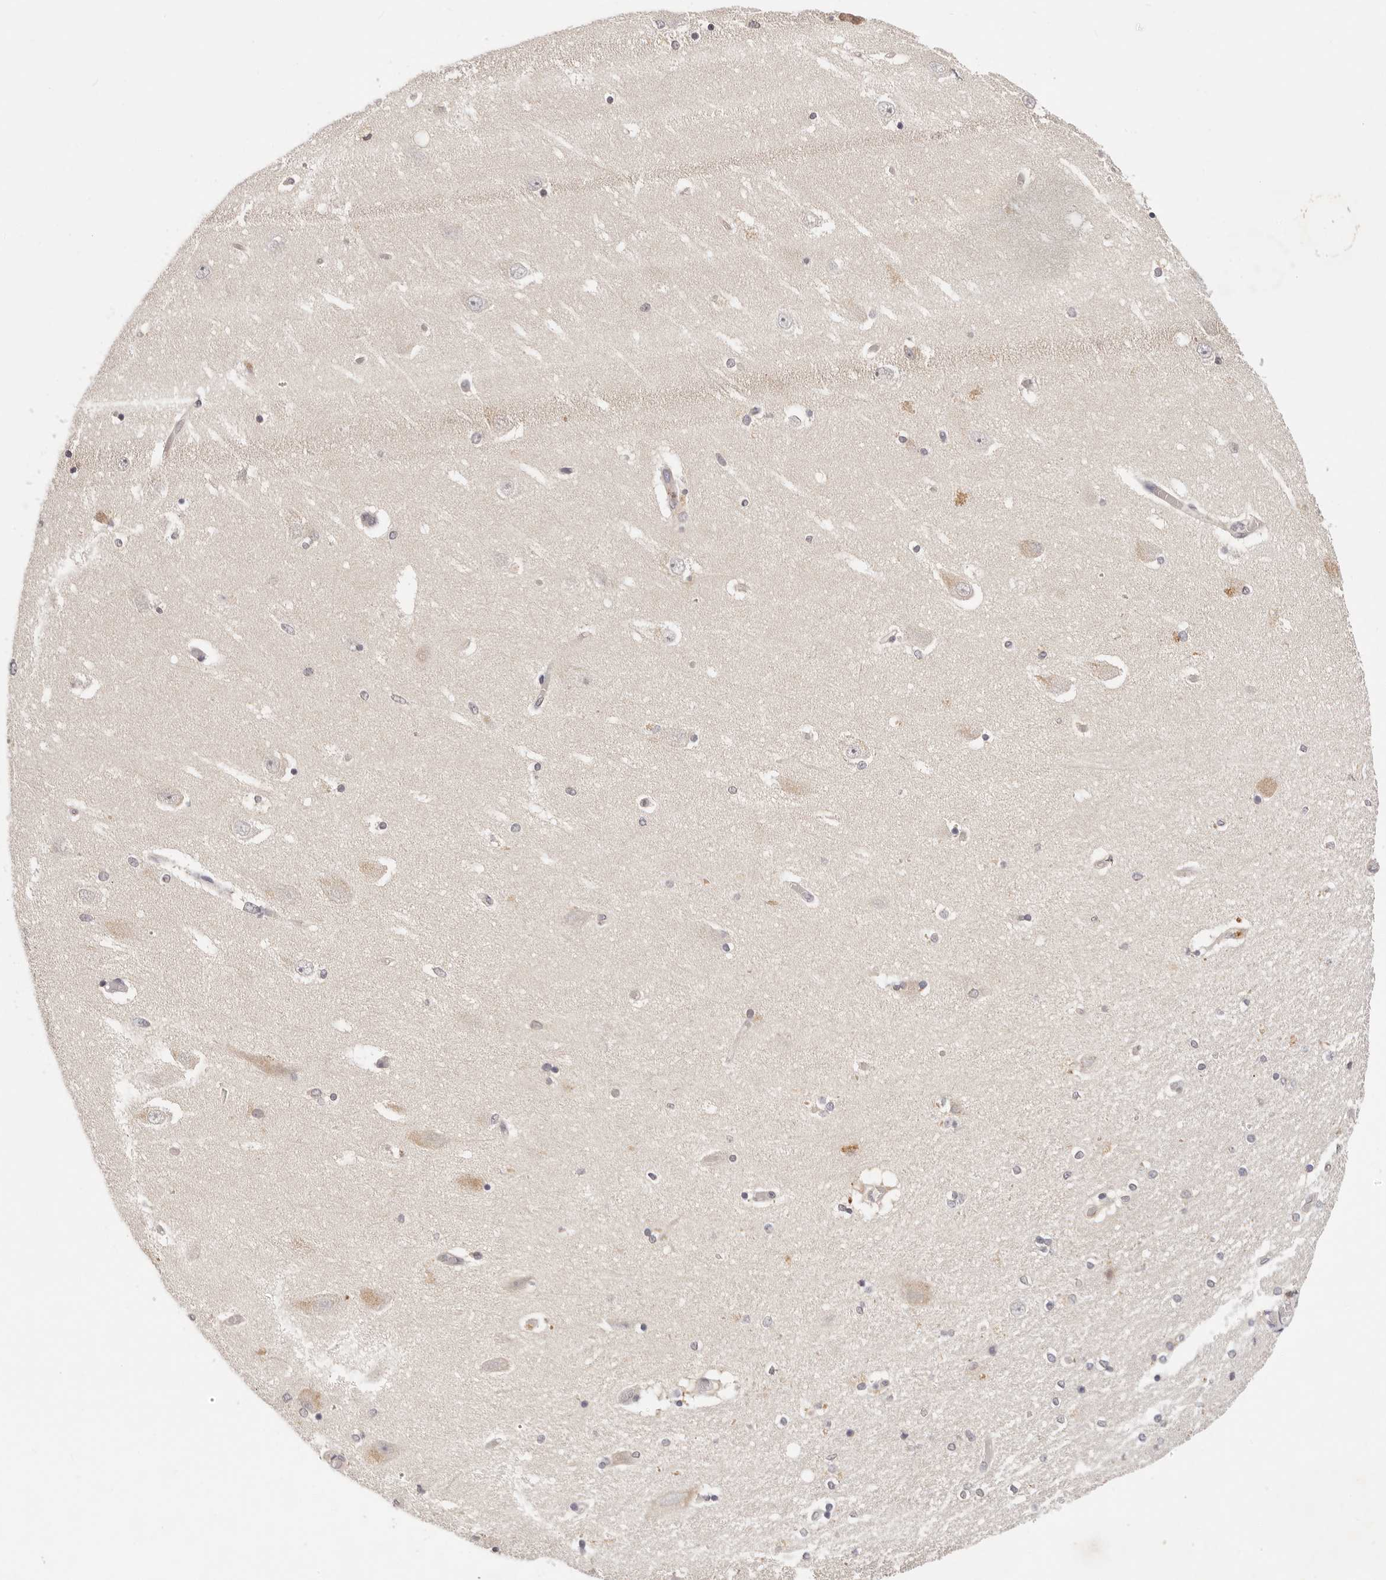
{"staining": {"intensity": "negative", "quantity": "none", "location": "none"}, "tissue": "hippocampus", "cell_type": "Glial cells", "image_type": "normal", "snomed": [{"axis": "morphology", "description": "Normal tissue, NOS"}, {"axis": "topography", "description": "Hippocampus"}], "caption": "Hippocampus stained for a protein using immunohistochemistry (IHC) demonstrates no staining glial cells.", "gene": "GGPS1", "patient": {"sex": "female", "age": 54}}